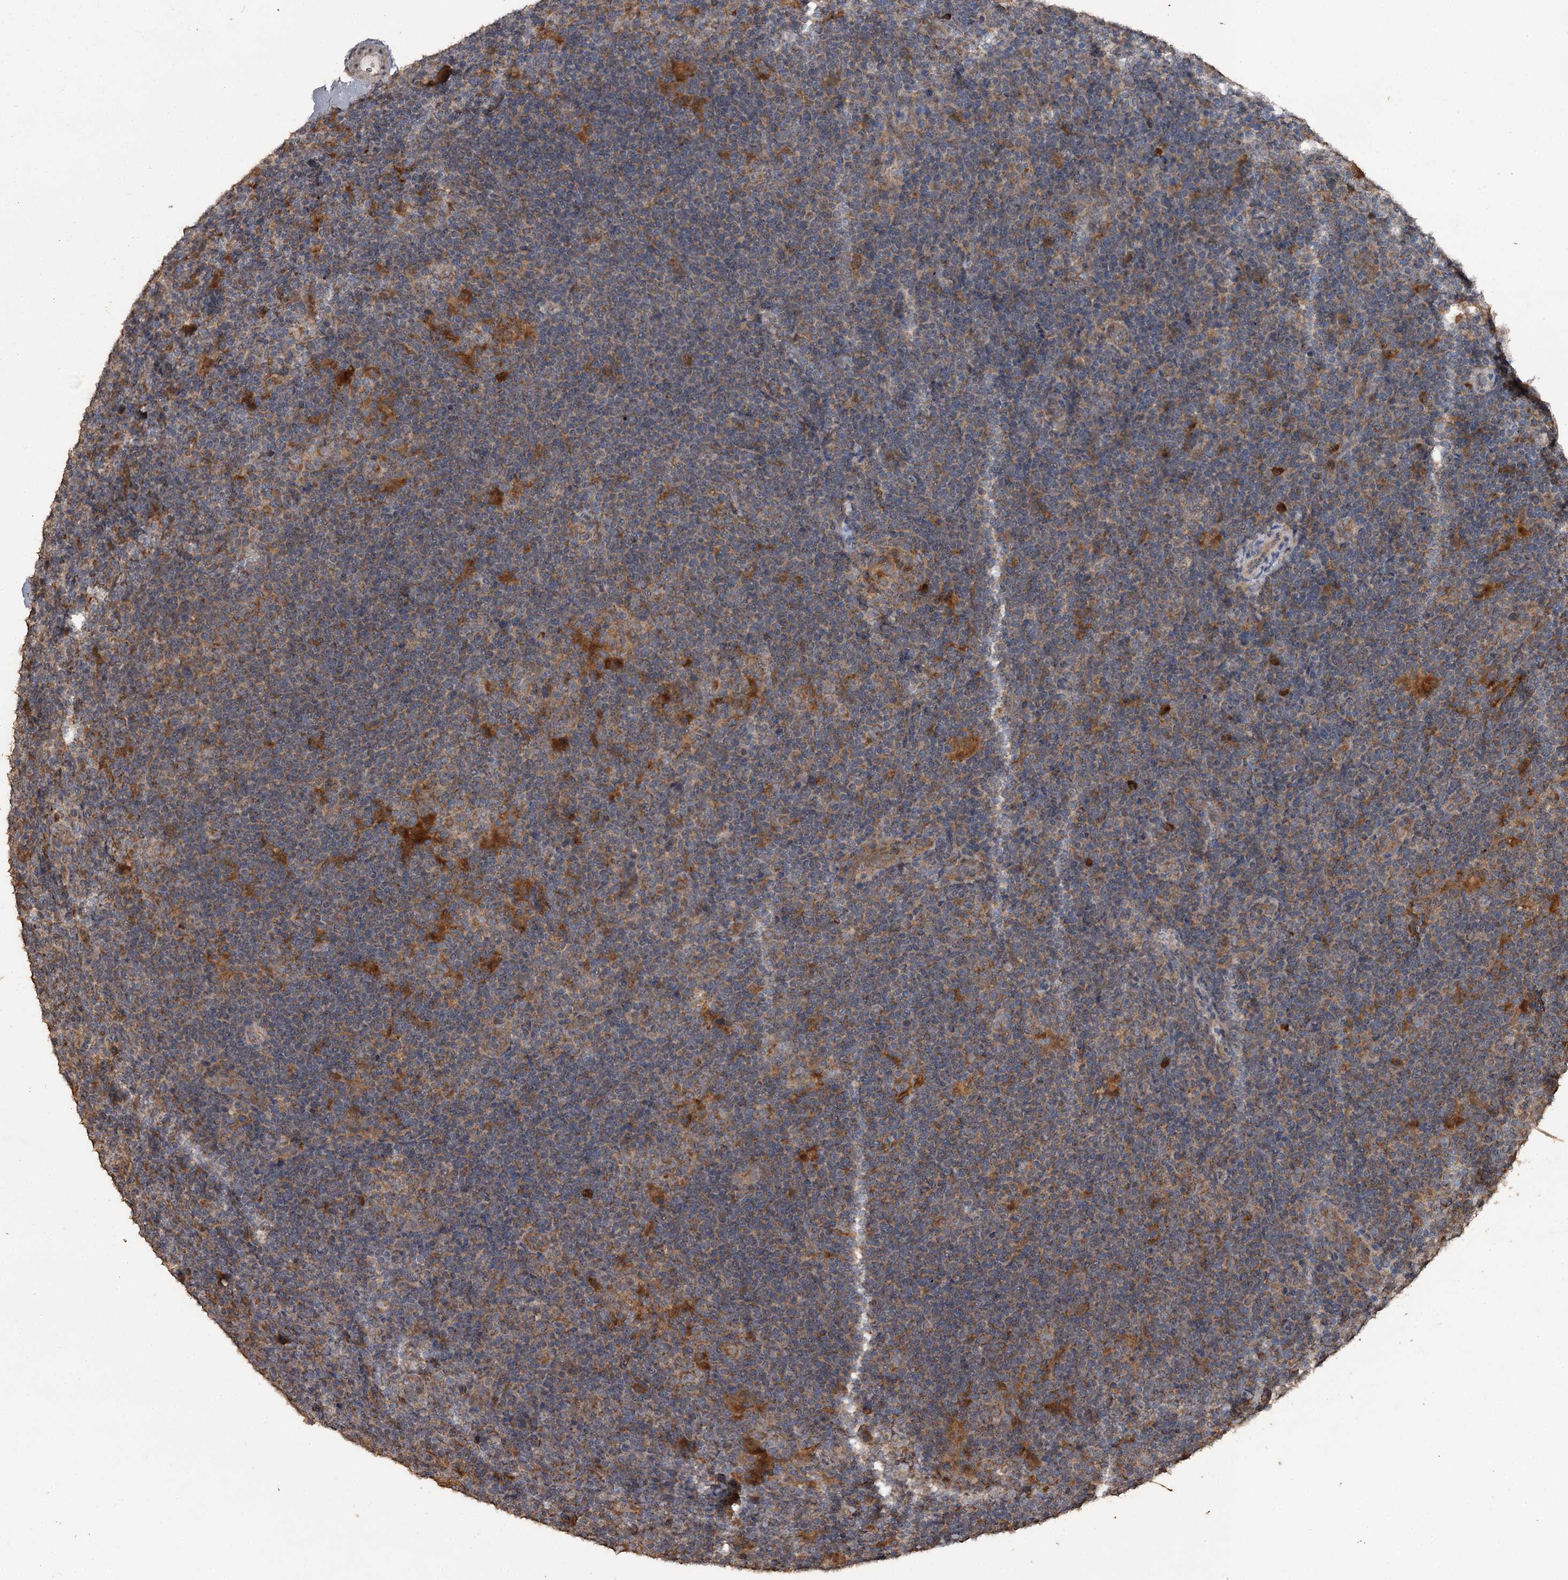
{"staining": {"intensity": "weak", "quantity": "25%-75%", "location": "cytoplasmic/membranous"}, "tissue": "lymphoma", "cell_type": "Tumor cells", "image_type": "cancer", "snomed": [{"axis": "morphology", "description": "Hodgkin's disease, NOS"}, {"axis": "topography", "description": "Lymph node"}], "caption": "Protein expression analysis of human lymphoma reveals weak cytoplasmic/membranous expression in about 25%-75% of tumor cells.", "gene": "WIPI1", "patient": {"sex": "female", "age": 57}}